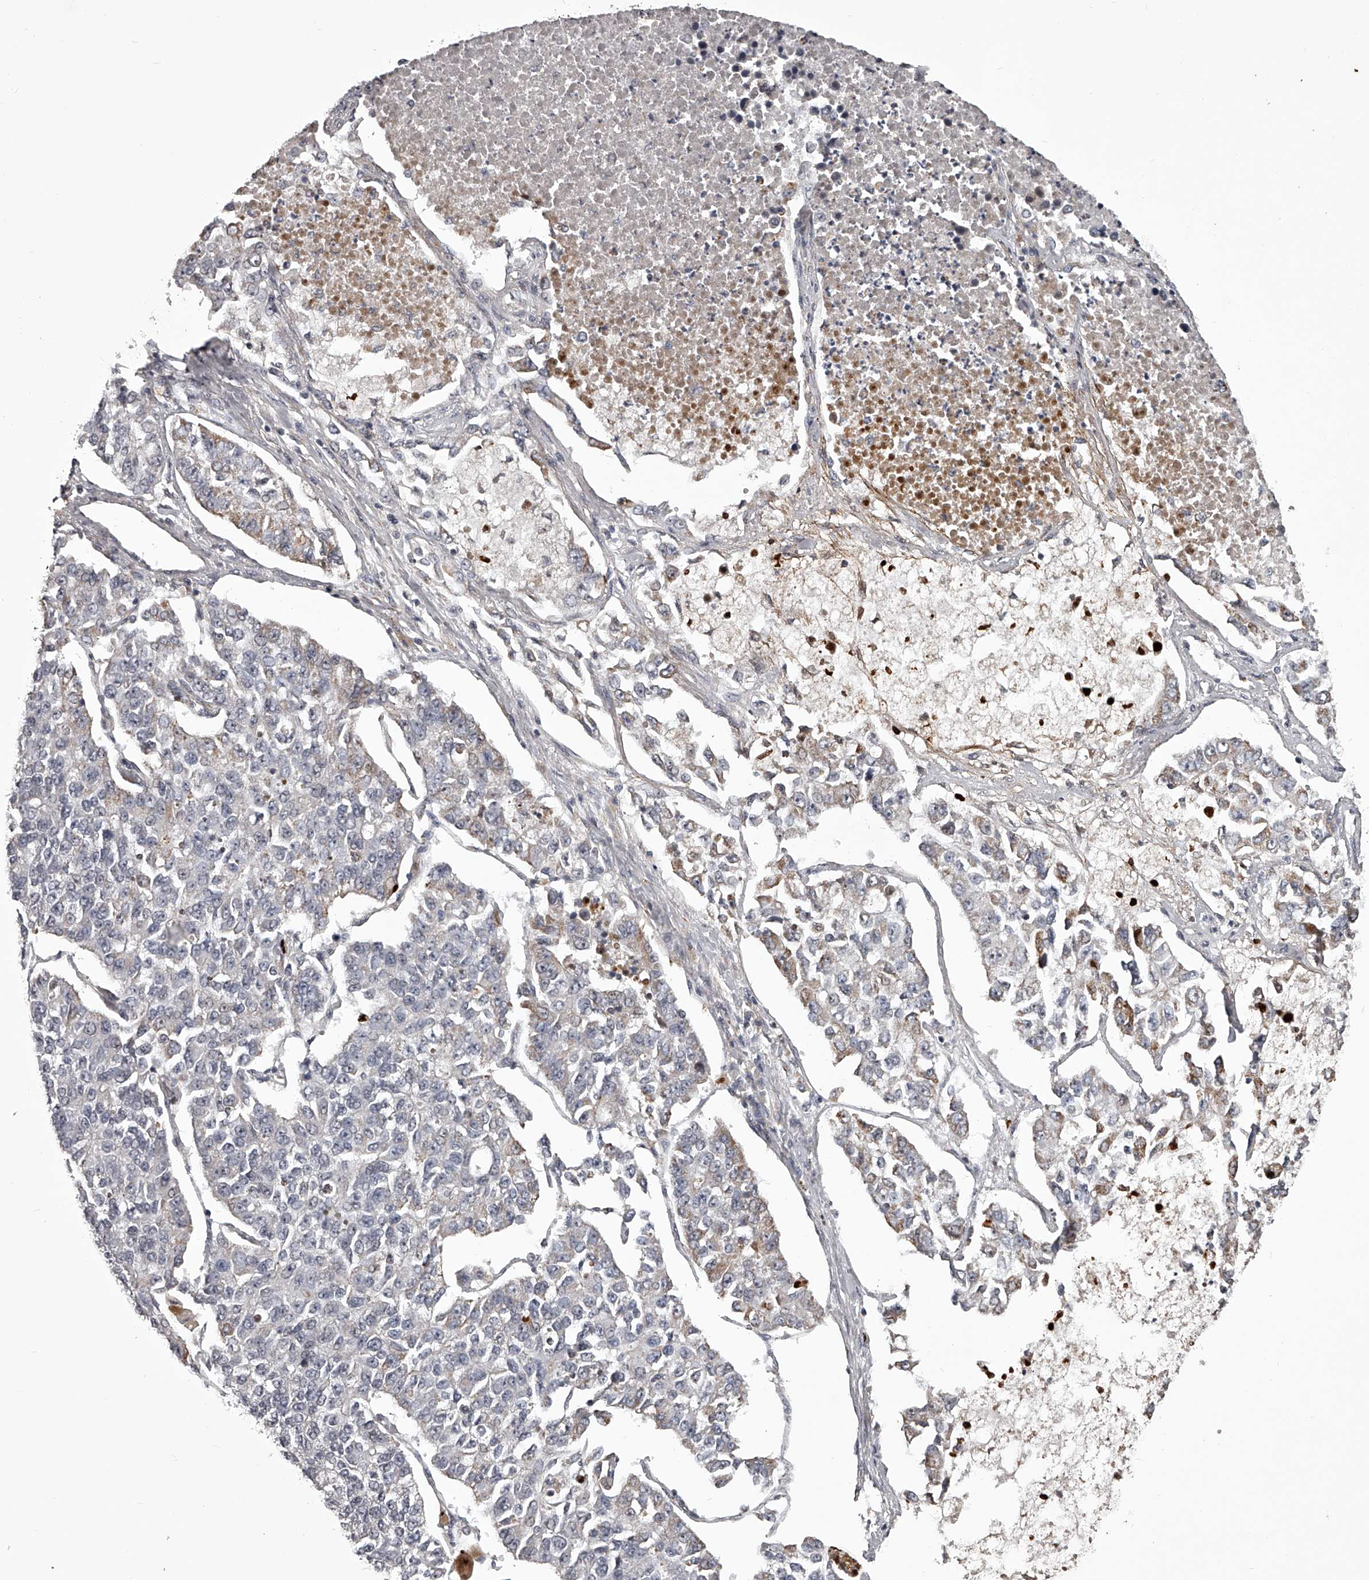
{"staining": {"intensity": "negative", "quantity": "none", "location": "none"}, "tissue": "lung cancer", "cell_type": "Tumor cells", "image_type": "cancer", "snomed": [{"axis": "morphology", "description": "Adenocarcinoma, NOS"}, {"axis": "topography", "description": "Lung"}], "caption": "DAB immunohistochemical staining of adenocarcinoma (lung) exhibits no significant staining in tumor cells.", "gene": "RRP36", "patient": {"sex": "male", "age": 49}}